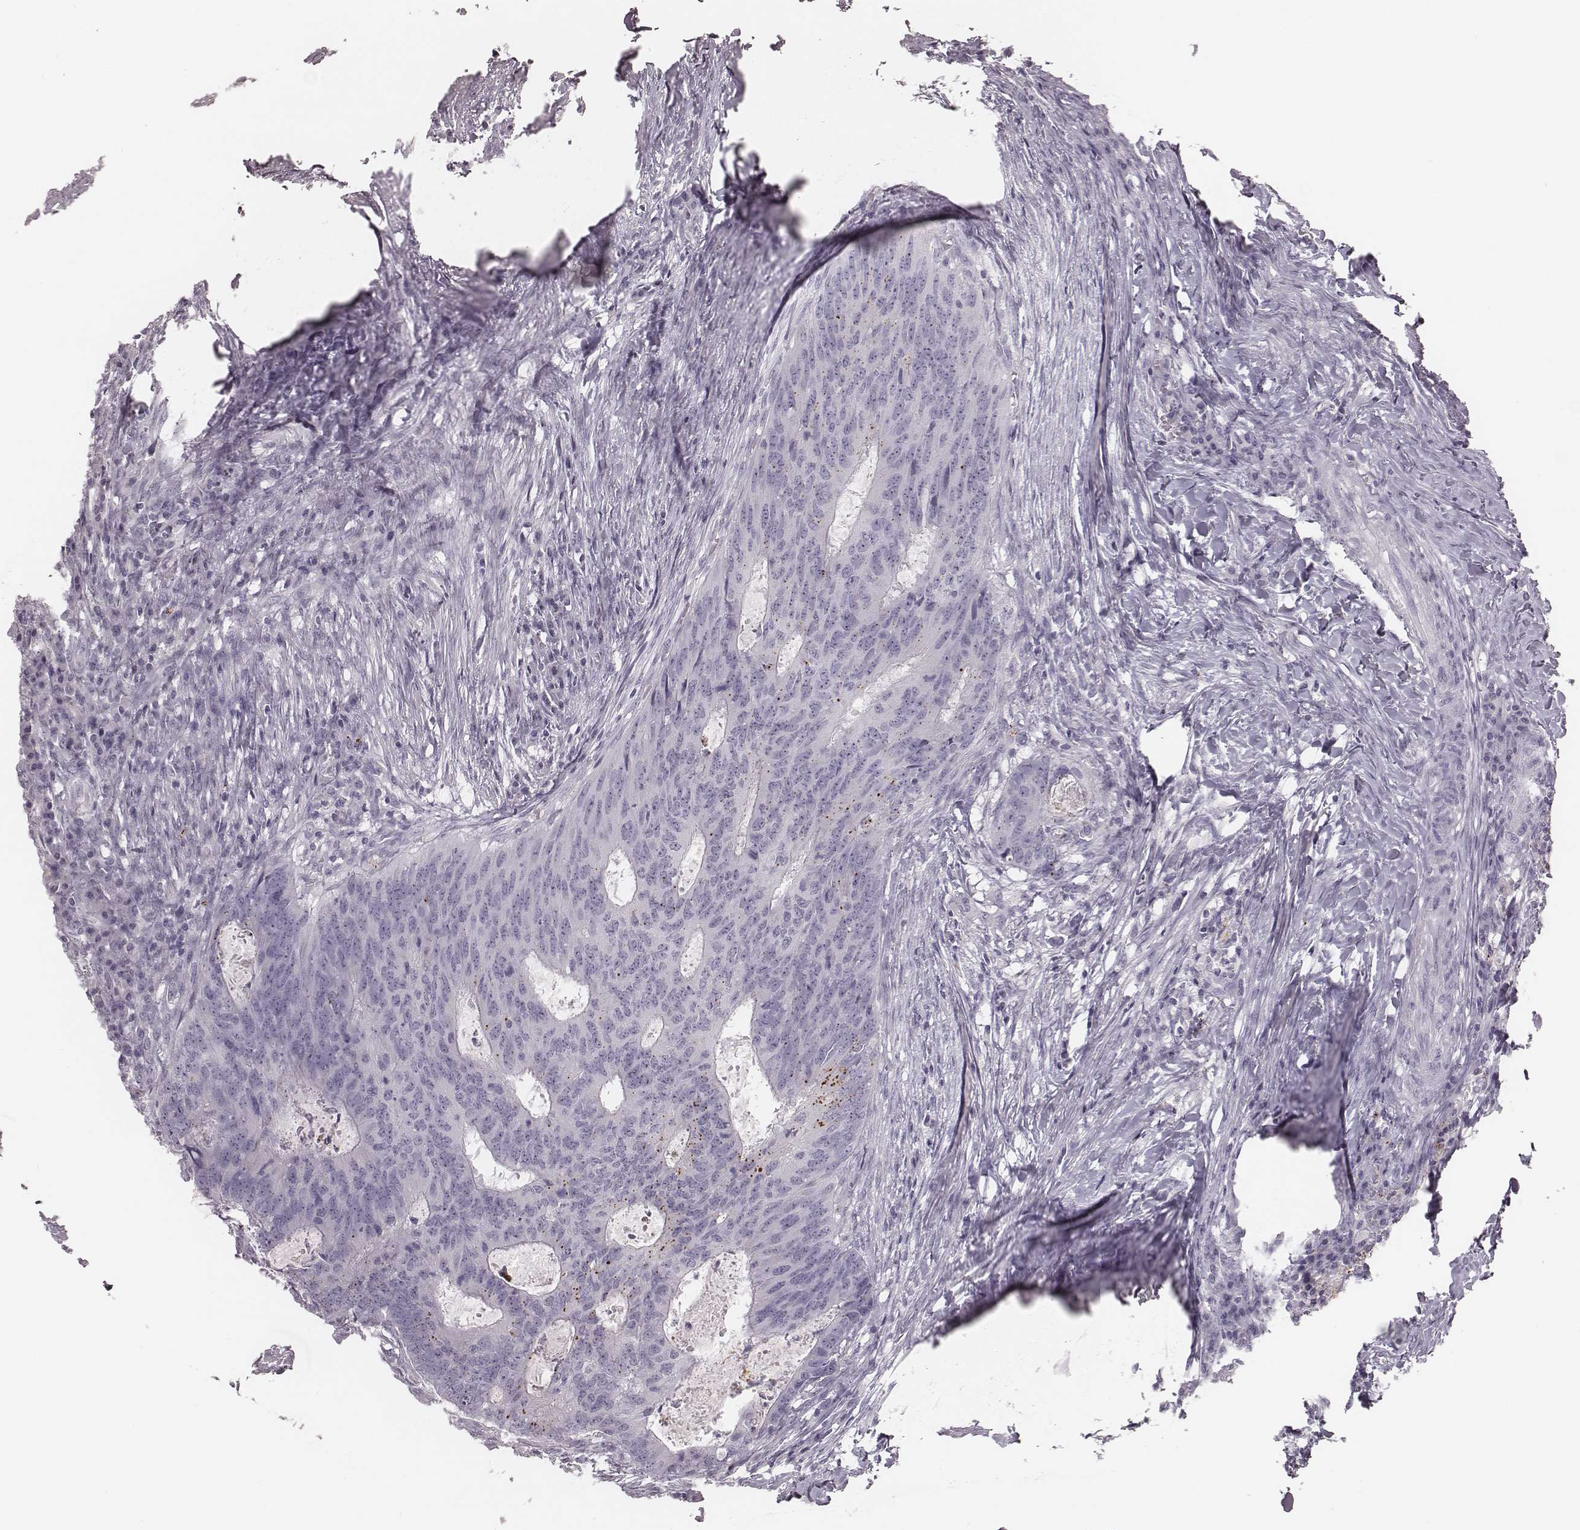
{"staining": {"intensity": "negative", "quantity": "none", "location": "none"}, "tissue": "colorectal cancer", "cell_type": "Tumor cells", "image_type": "cancer", "snomed": [{"axis": "morphology", "description": "Adenocarcinoma, NOS"}, {"axis": "topography", "description": "Colon"}], "caption": "A photomicrograph of human colorectal adenocarcinoma is negative for staining in tumor cells.", "gene": "ZNF365", "patient": {"sex": "male", "age": 67}}